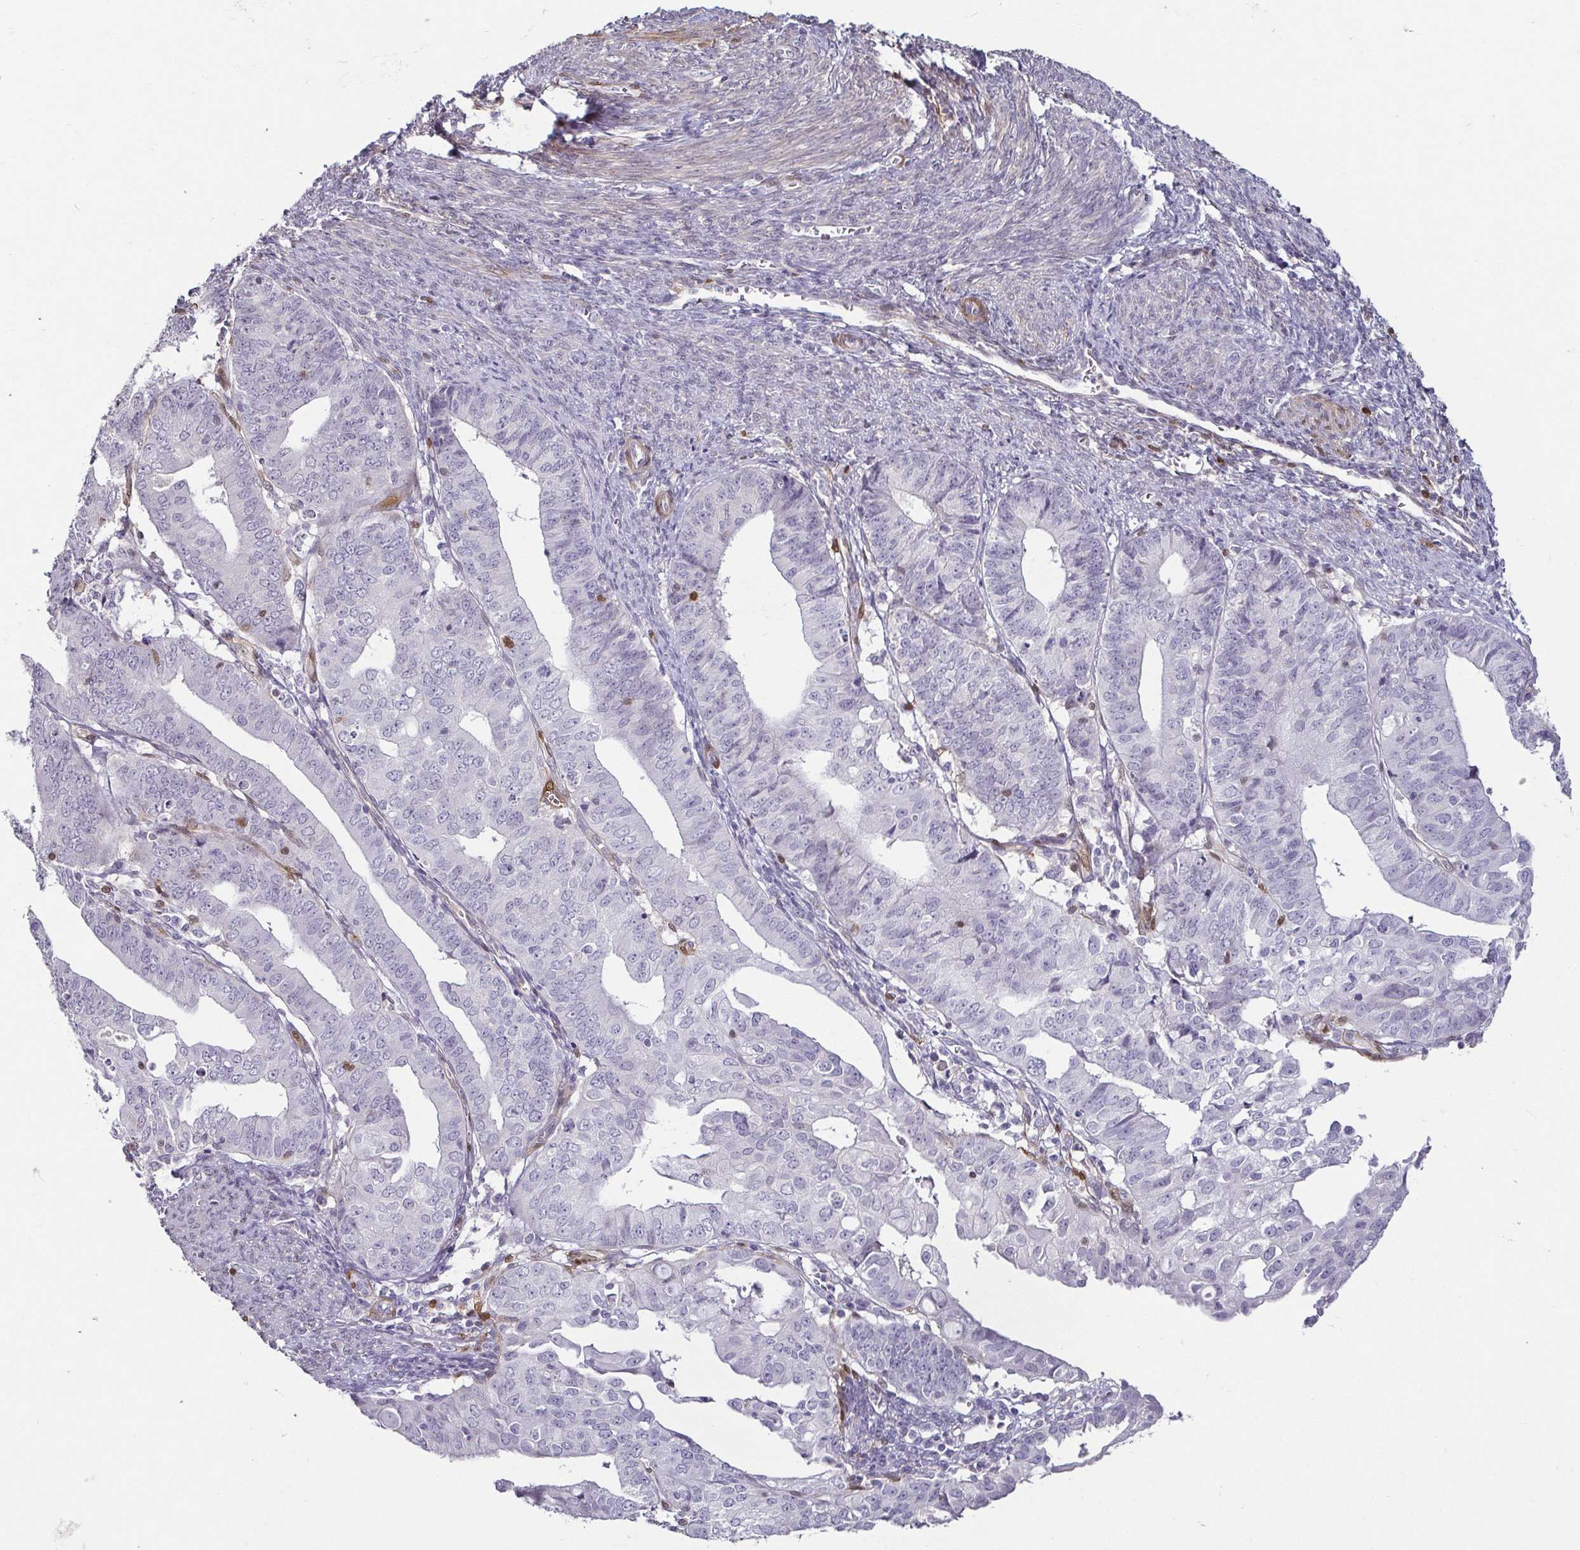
{"staining": {"intensity": "negative", "quantity": "none", "location": "none"}, "tissue": "endometrial cancer", "cell_type": "Tumor cells", "image_type": "cancer", "snomed": [{"axis": "morphology", "description": "Adenocarcinoma, NOS"}, {"axis": "topography", "description": "Endometrium"}], "caption": "IHC image of neoplastic tissue: human adenocarcinoma (endometrial) stained with DAB displays no significant protein staining in tumor cells.", "gene": "HOPX", "patient": {"sex": "female", "age": 56}}